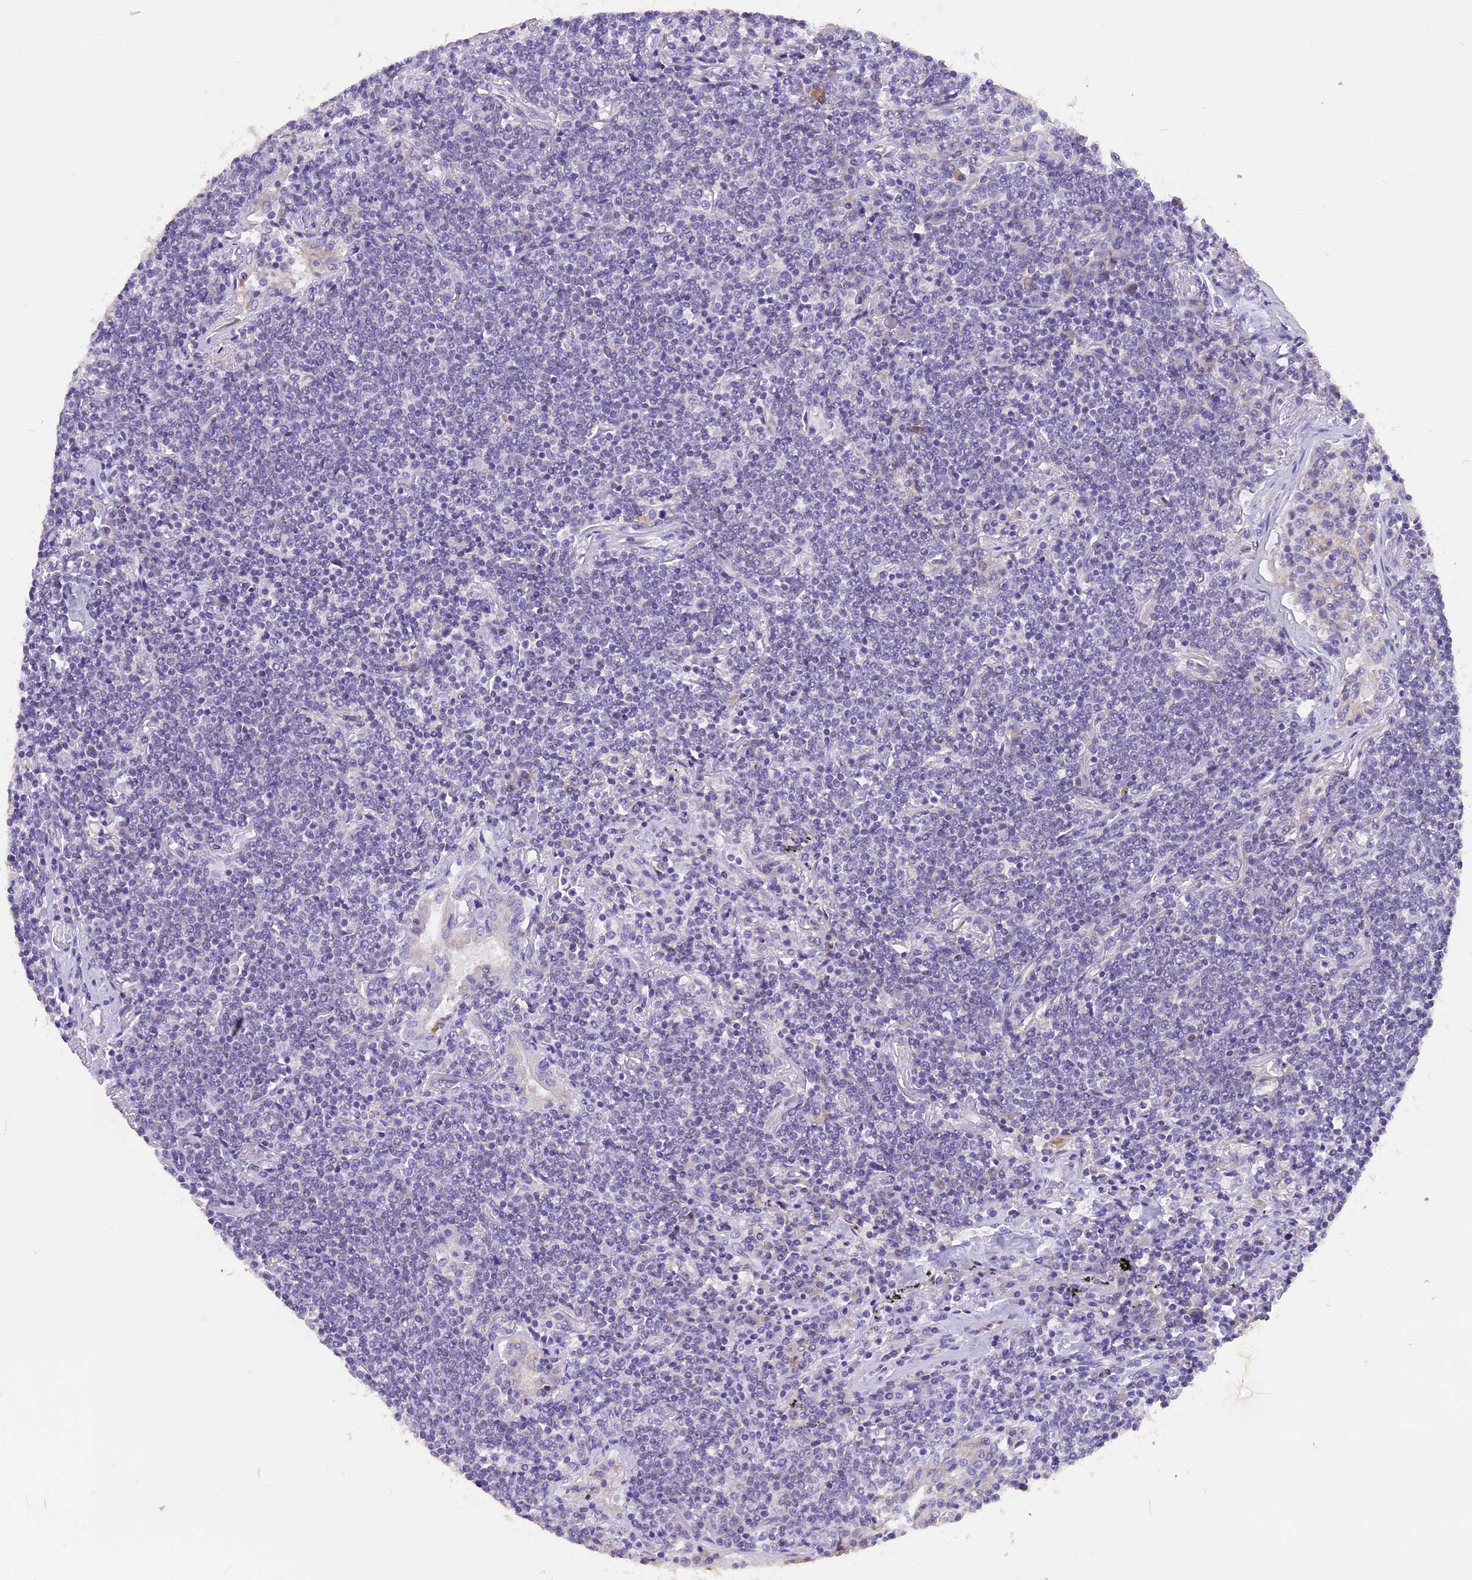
{"staining": {"intensity": "negative", "quantity": "none", "location": "none"}, "tissue": "lymphoma", "cell_type": "Tumor cells", "image_type": "cancer", "snomed": [{"axis": "morphology", "description": "Malignant lymphoma, non-Hodgkin's type, Low grade"}, {"axis": "topography", "description": "Lung"}], "caption": "Tumor cells are negative for protein expression in human lymphoma.", "gene": "TRIM3", "patient": {"sex": "female", "age": 71}}